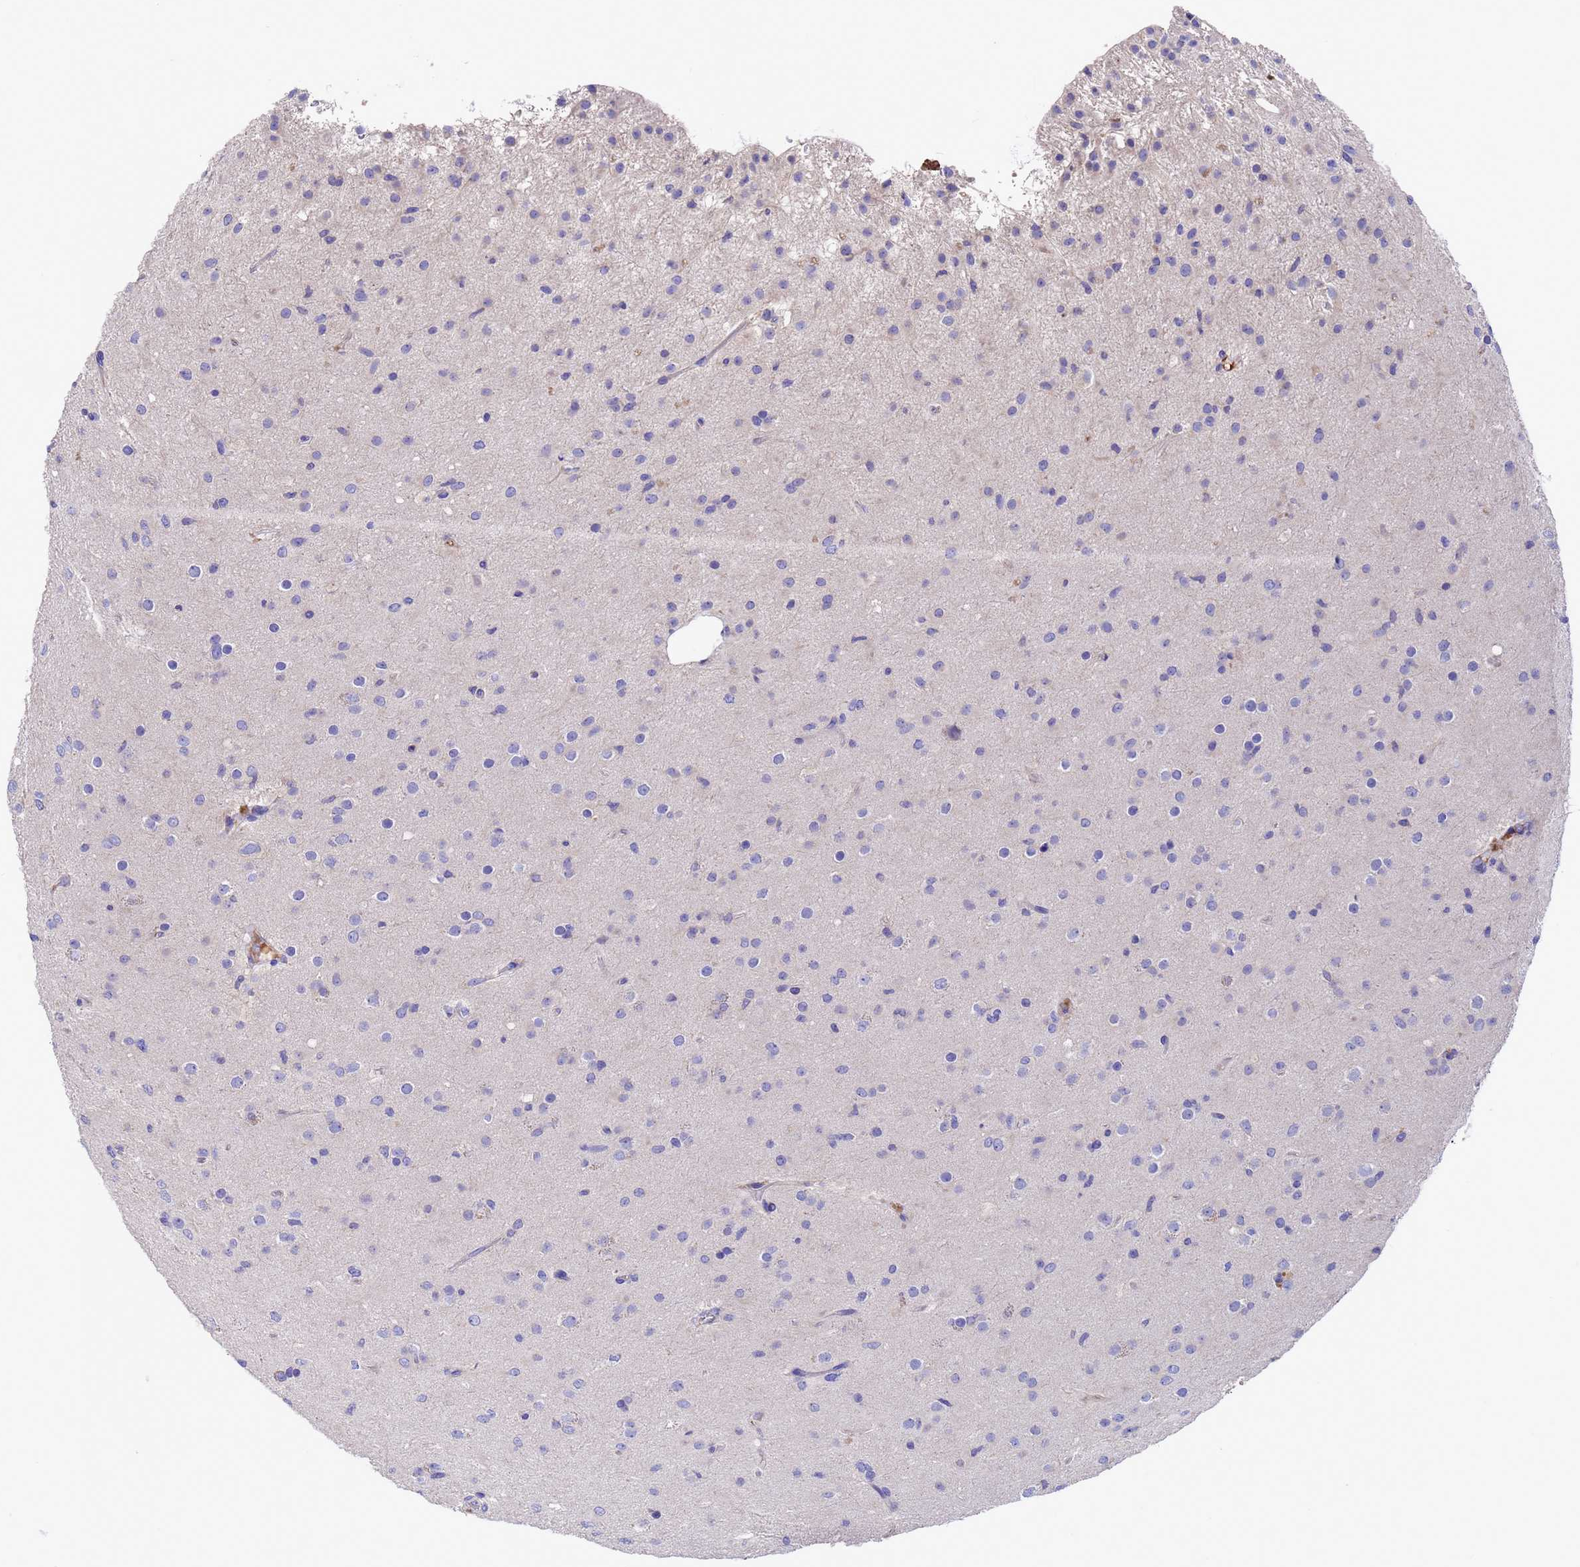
{"staining": {"intensity": "negative", "quantity": "none", "location": "none"}, "tissue": "glioma", "cell_type": "Tumor cells", "image_type": "cancer", "snomed": [{"axis": "morphology", "description": "Glioma, malignant, Low grade"}, {"axis": "topography", "description": "Brain"}], "caption": "This is an immunohistochemistry (IHC) image of human malignant glioma (low-grade). There is no staining in tumor cells.", "gene": "ELP6", "patient": {"sex": "male", "age": 65}}